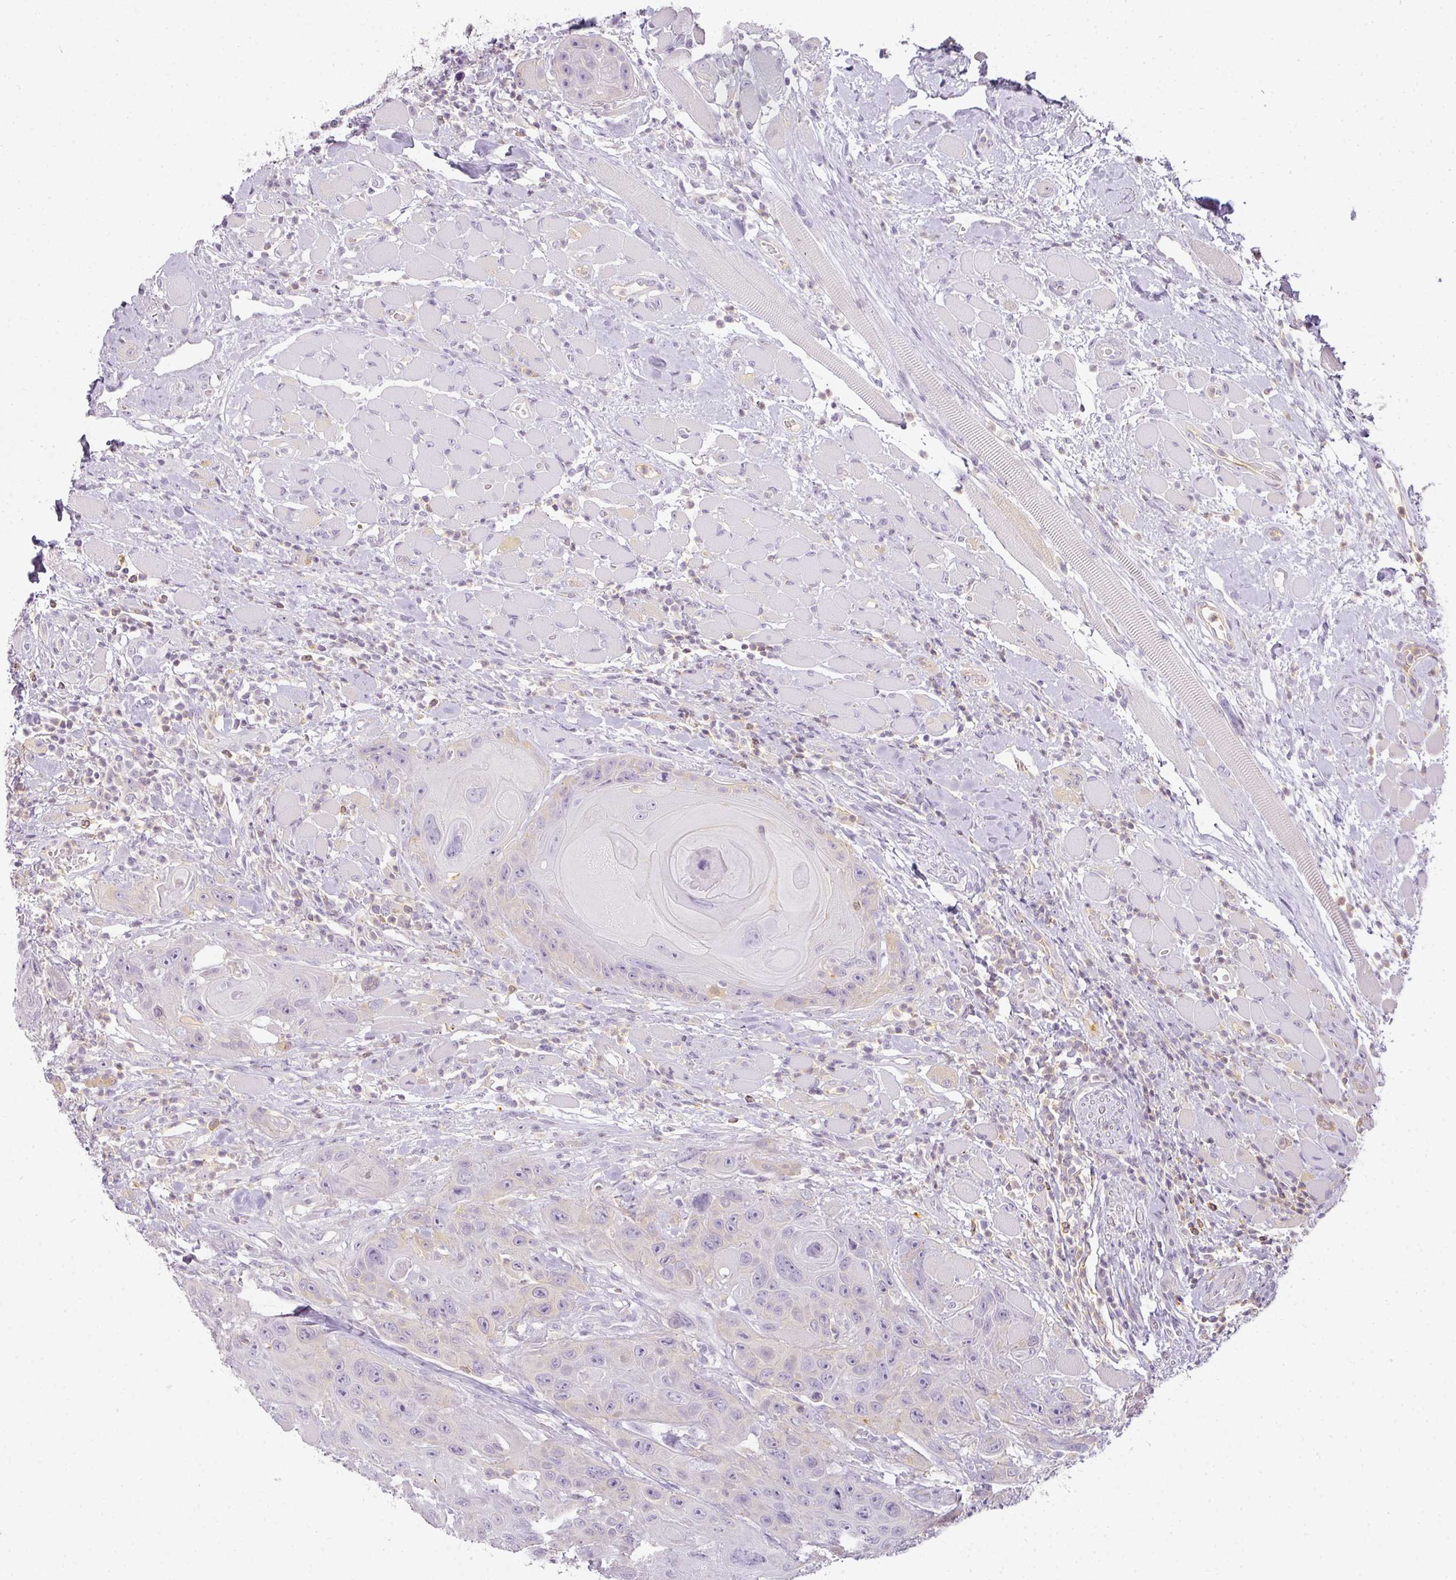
{"staining": {"intensity": "negative", "quantity": "none", "location": "none"}, "tissue": "head and neck cancer", "cell_type": "Tumor cells", "image_type": "cancer", "snomed": [{"axis": "morphology", "description": "Squamous cell carcinoma, NOS"}, {"axis": "topography", "description": "Head-Neck"}], "caption": "Immunohistochemistry (IHC) of head and neck squamous cell carcinoma displays no positivity in tumor cells.", "gene": "TMEM42", "patient": {"sex": "female", "age": 59}}